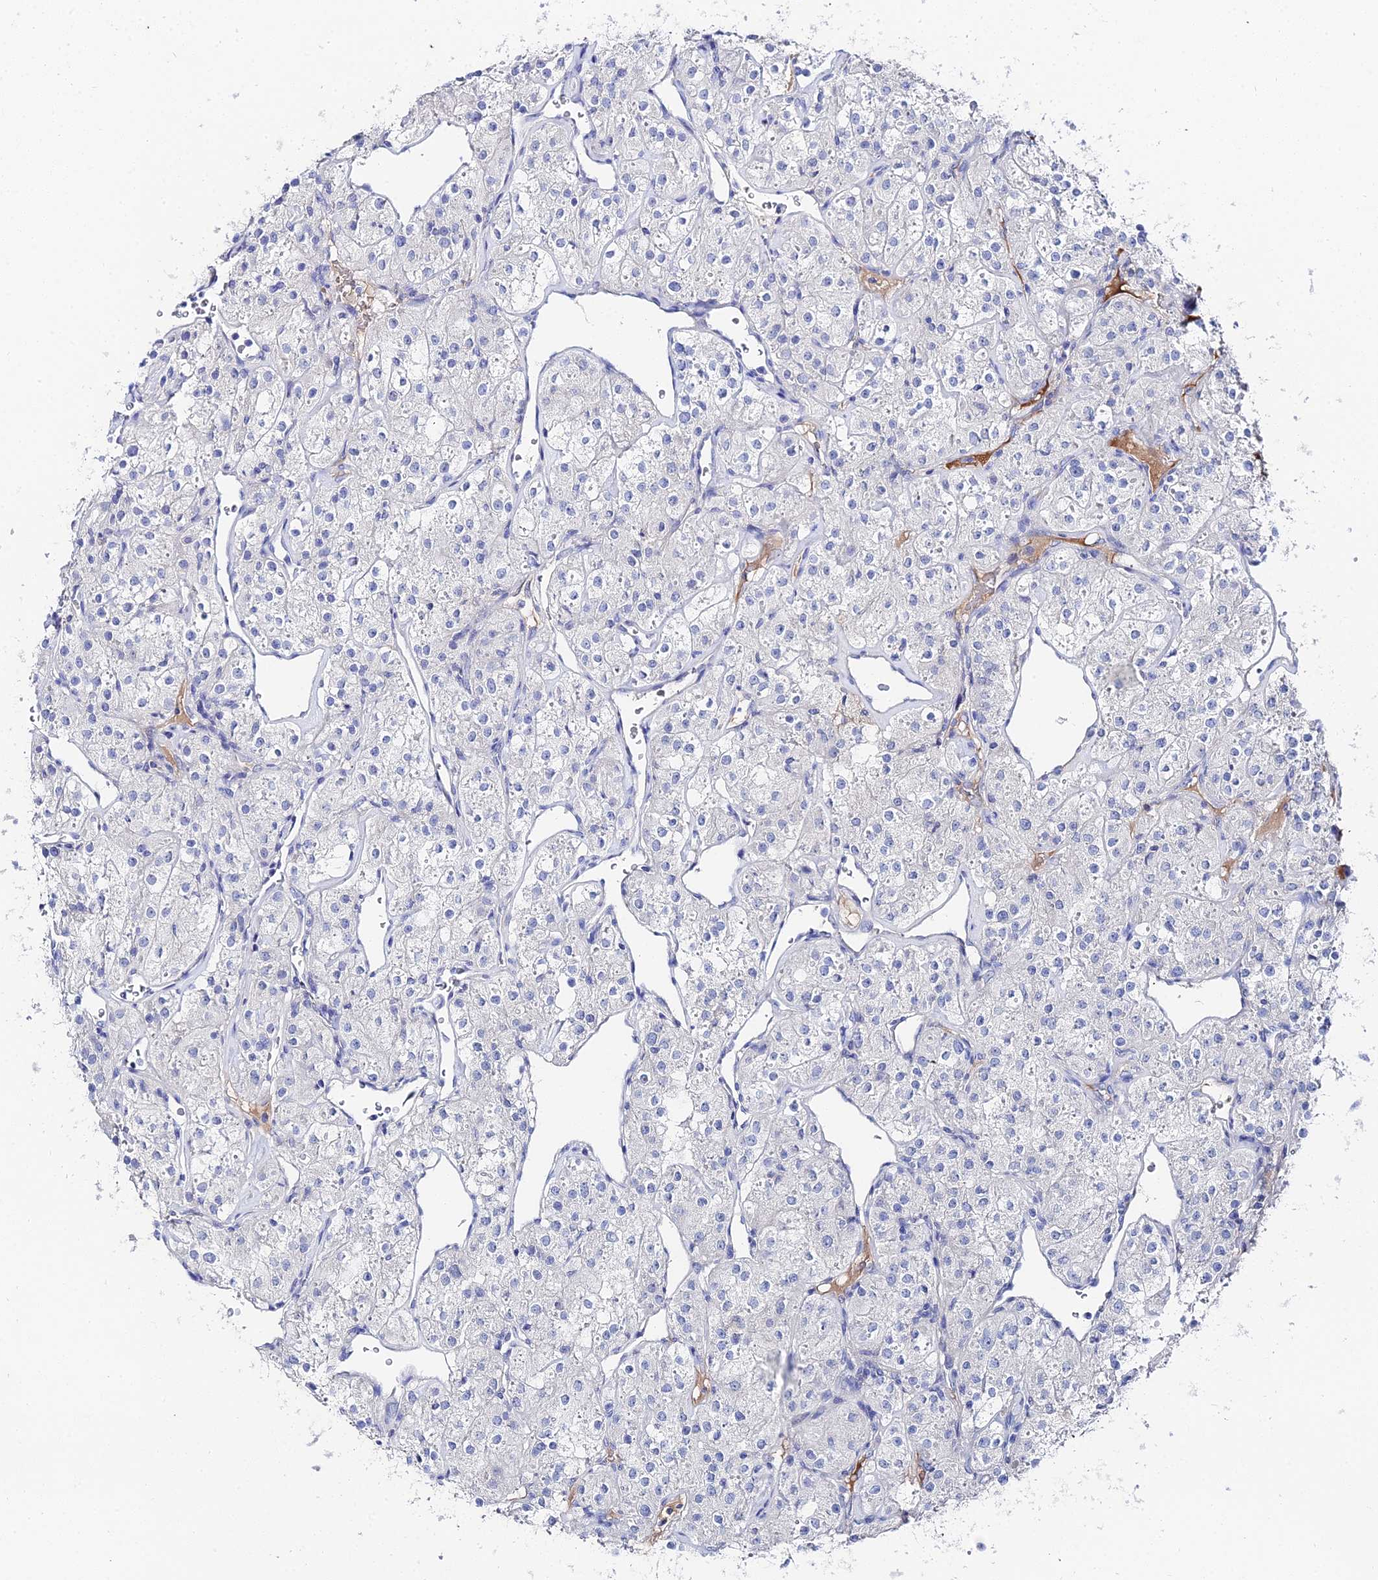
{"staining": {"intensity": "negative", "quantity": "none", "location": "none"}, "tissue": "renal cancer", "cell_type": "Tumor cells", "image_type": "cancer", "snomed": [{"axis": "morphology", "description": "Adenocarcinoma, NOS"}, {"axis": "topography", "description": "Kidney"}], "caption": "Renal adenocarcinoma was stained to show a protein in brown. There is no significant expression in tumor cells.", "gene": "KRT17", "patient": {"sex": "male", "age": 77}}